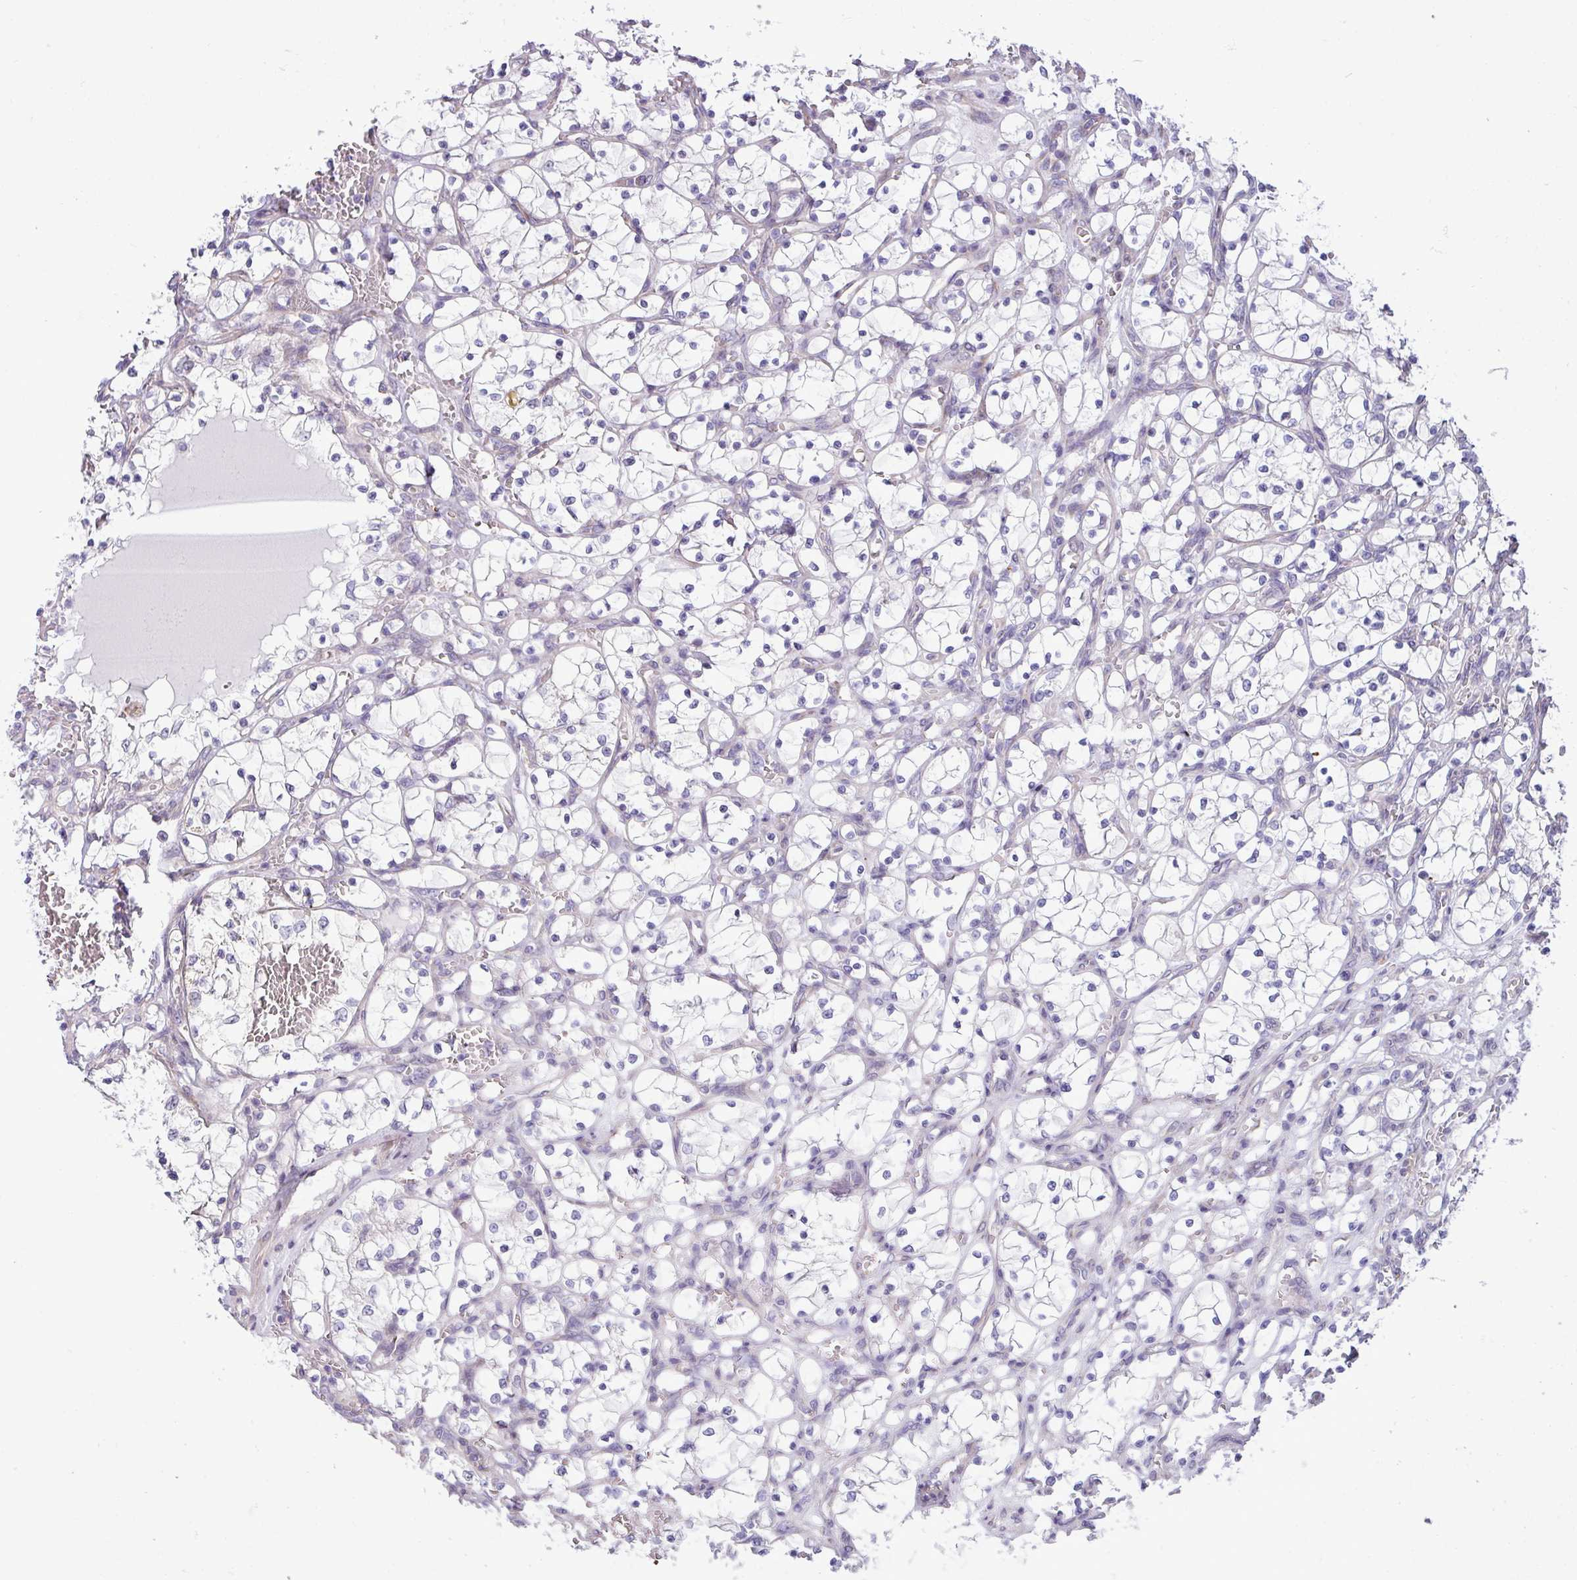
{"staining": {"intensity": "negative", "quantity": "none", "location": "none"}, "tissue": "renal cancer", "cell_type": "Tumor cells", "image_type": "cancer", "snomed": [{"axis": "morphology", "description": "Adenocarcinoma, NOS"}, {"axis": "topography", "description": "Kidney"}], "caption": "Immunohistochemistry (IHC) photomicrograph of neoplastic tissue: human renal cancer stained with DAB (3,3'-diaminobenzidine) displays no significant protein staining in tumor cells.", "gene": "IRGC", "patient": {"sex": "female", "age": 69}}